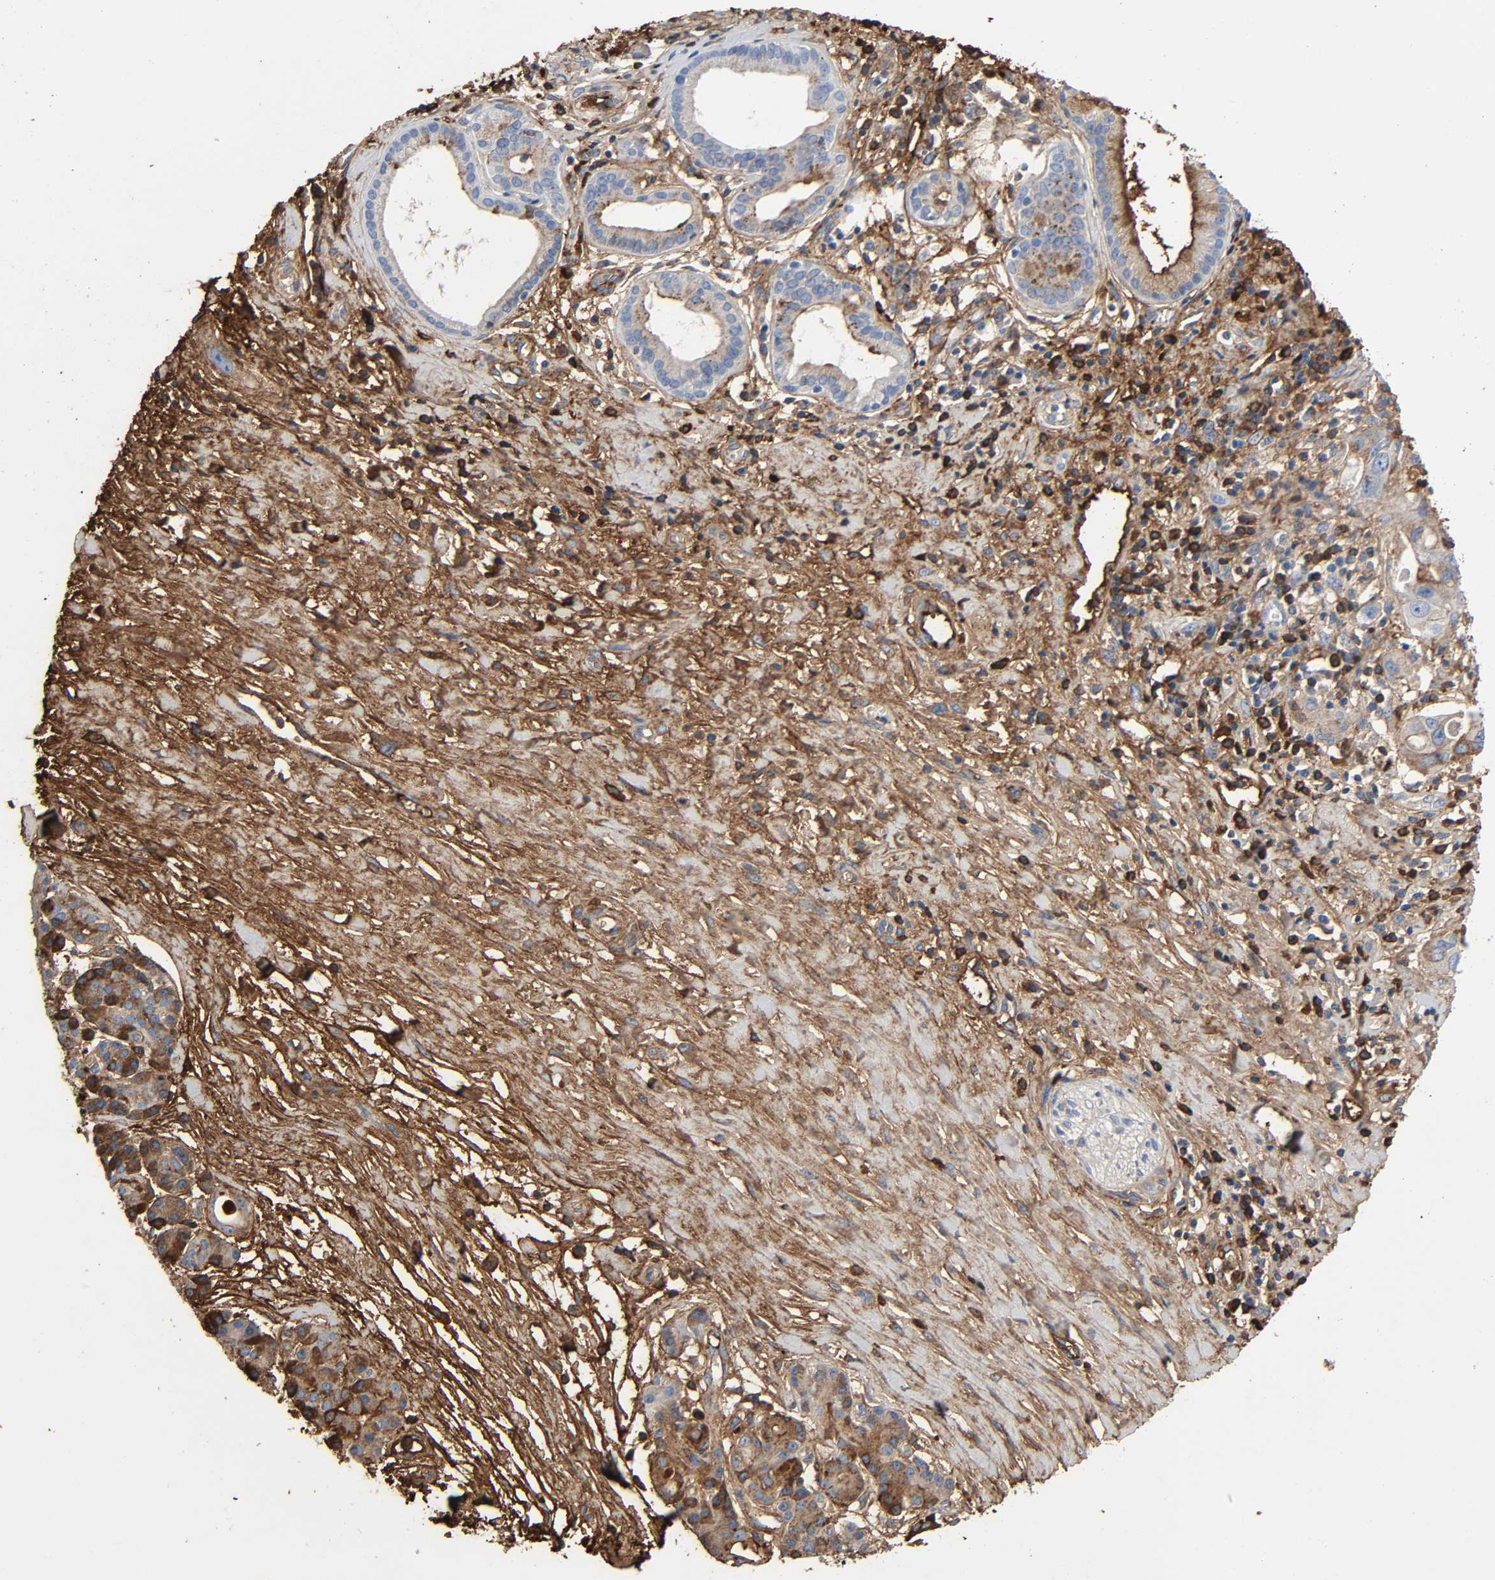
{"staining": {"intensity": "weak", "quantity": "25%-75%", "location": "cytoplasmic/membranous"}, "tissue": "pancreatic cancer", "cell_type": "Tumor cells", "image_type": "cancer", "snomed": [{"axis": "morphology", "description": "Adenocarcinoma, NOS"}, {"axis": "topography", "description": "Pancreas"}], "caption": "A histopathology image of human pancreatic cancer (adenocarcinoma) stained for a protein shows weak cytoplasmic/membranous brown staining in tumor cells.", "gene": "C3", "patient": {"sex": "female", "age": 60}}